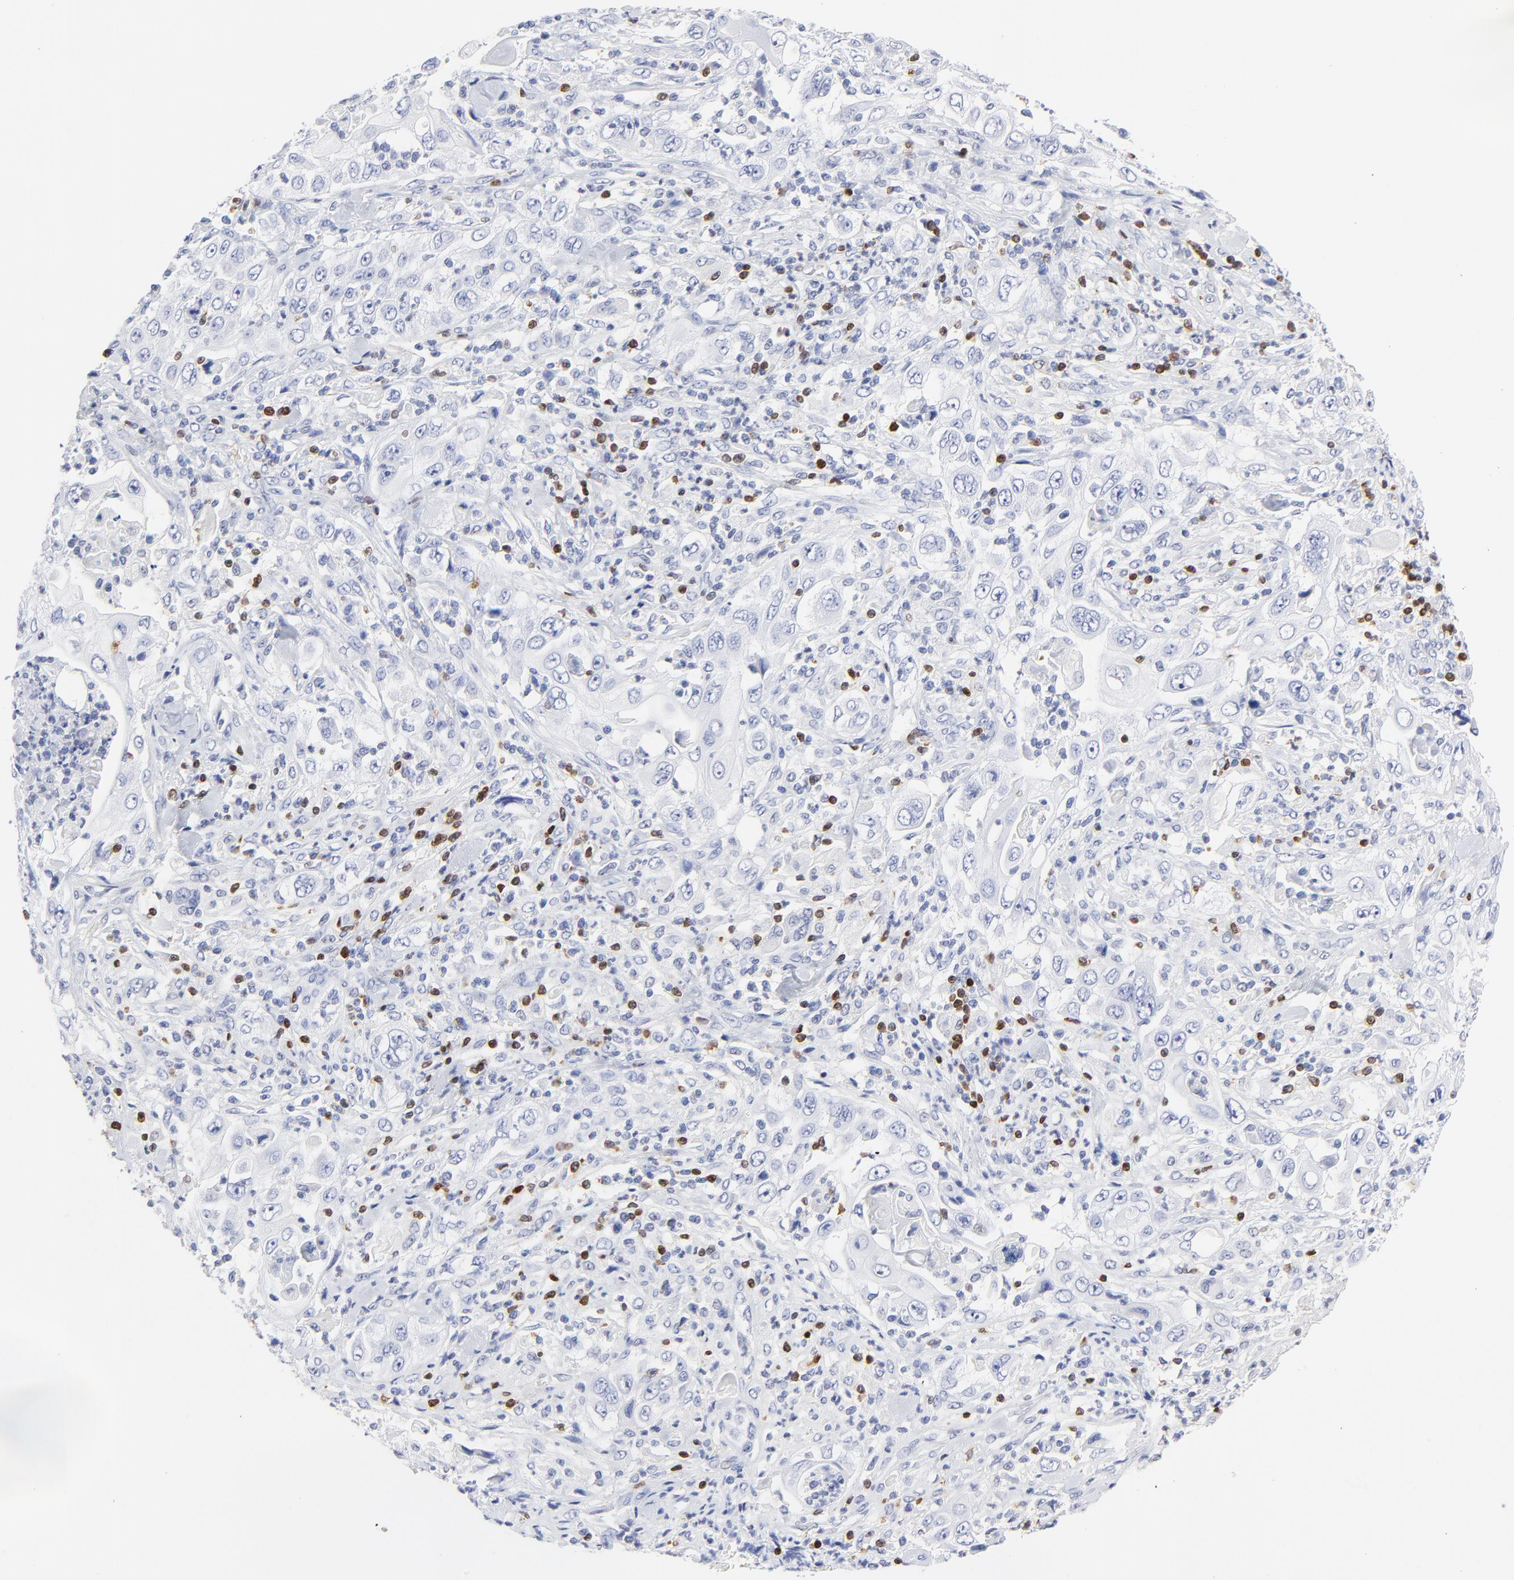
{"staining": {"intensity": "negative", "quantity": "none", "location": "none"}, "tissue": "pancreatic cancer", "cell_type": "Tumor cells", "image_type": "cancer", "snomed": [{"axis": "morphology", "description": "Adenocarcinoma, NOS"}, {"axis": "topography", "description": "Pancreas"}], "caption": "A high-resolution histopathology image shows IHC staining of pancreatic cancer, which demonstrates no significant positivity in tumor cells. The staining is performed using DAB brown chromogen with nuclei counter-stained in using hematoxylin.", "gene": "ZAP70", "patient": {"sex": "male", "age": 70}}